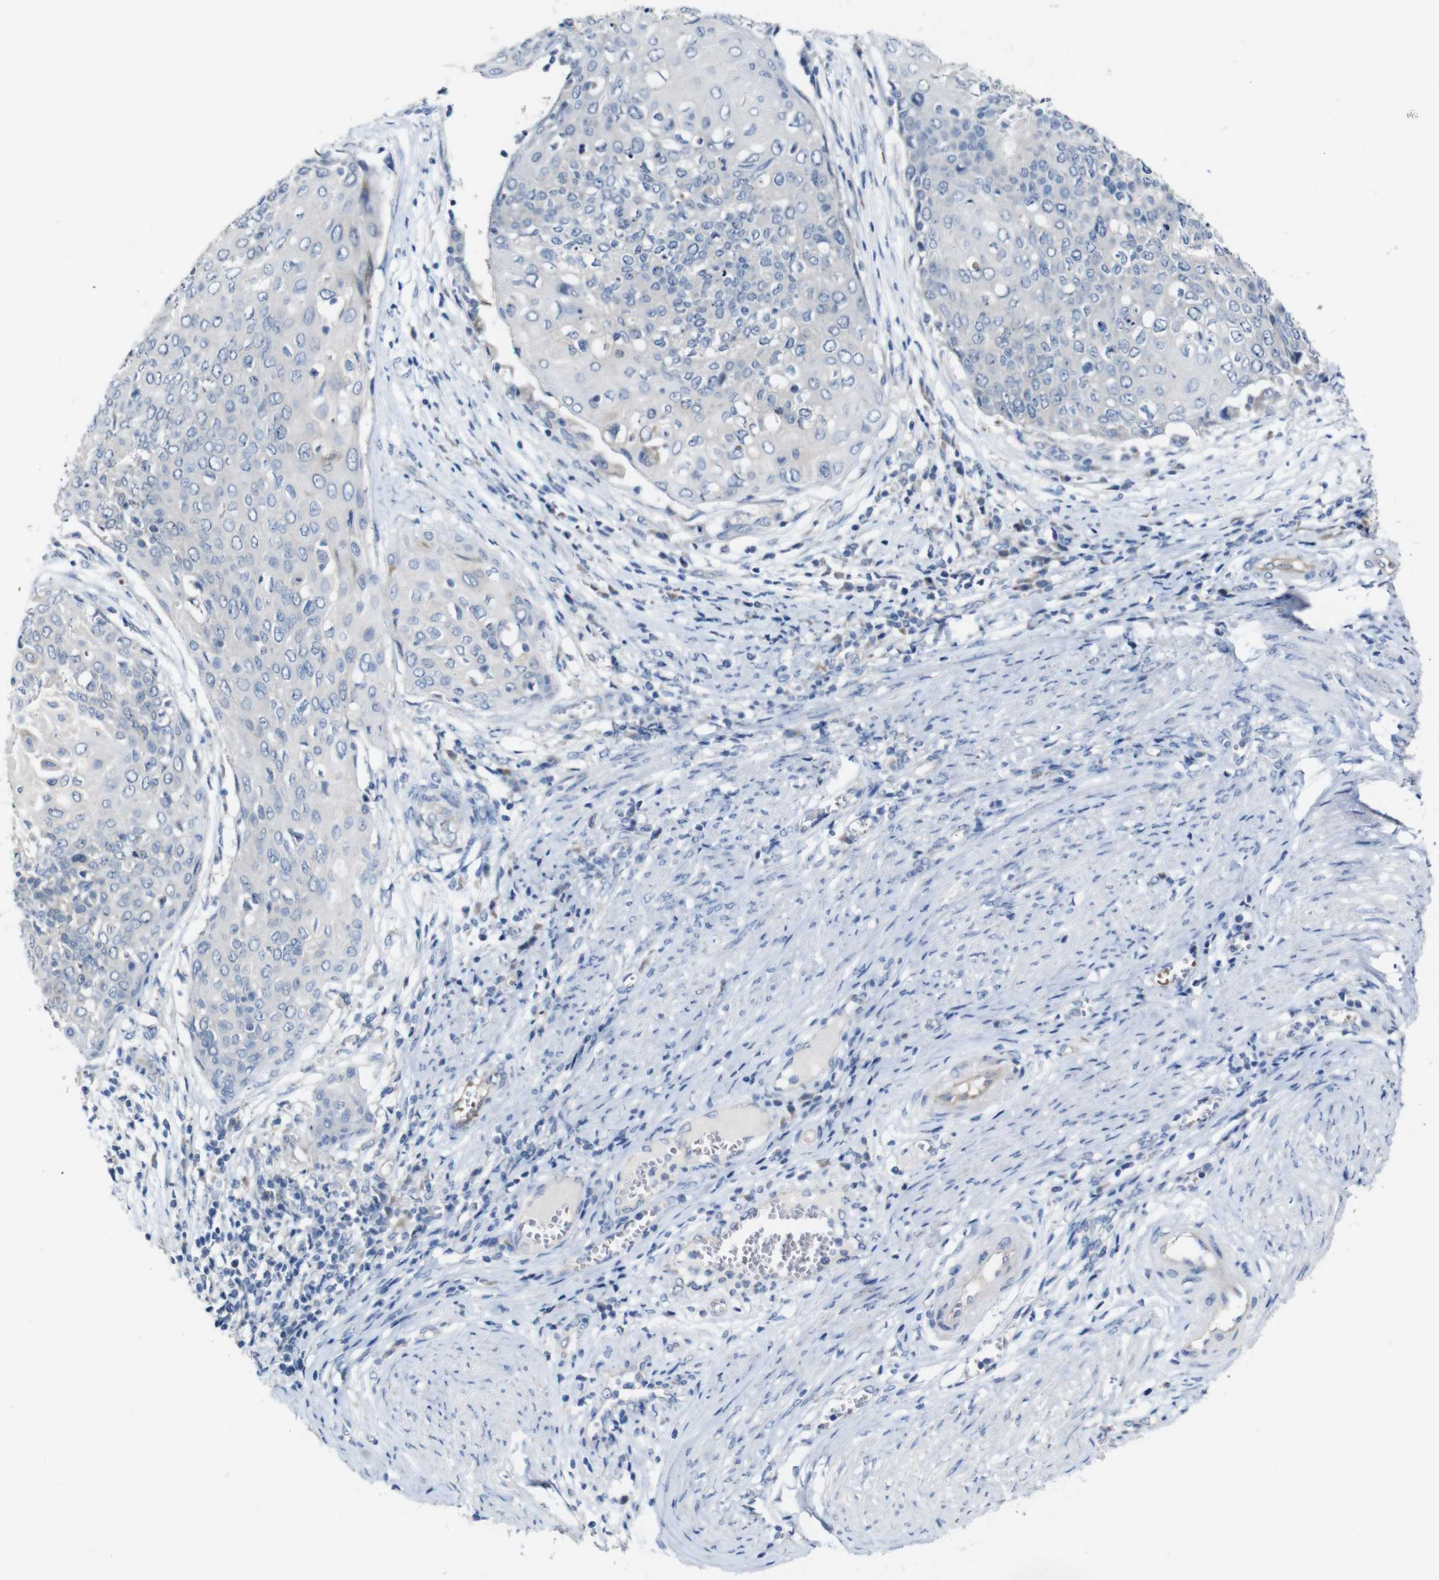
{"staining": {"intensity": "negative", "quantity": "none", "location": "none"}, "tissue": "cervical cancer", "cell_type": "Tumor cells", "image_type": "cancer", "snomed": [{"axis": "morphology", "description": "Squamous cell carcinoma, NOS"}, {"axis": "topography", "description": "Cervix"}], "caption": "There is no significant positivity in tumor cells of cervical cancer.", "gene": "TBC1D32", "patient": {"sex": "female", "age": 39}}